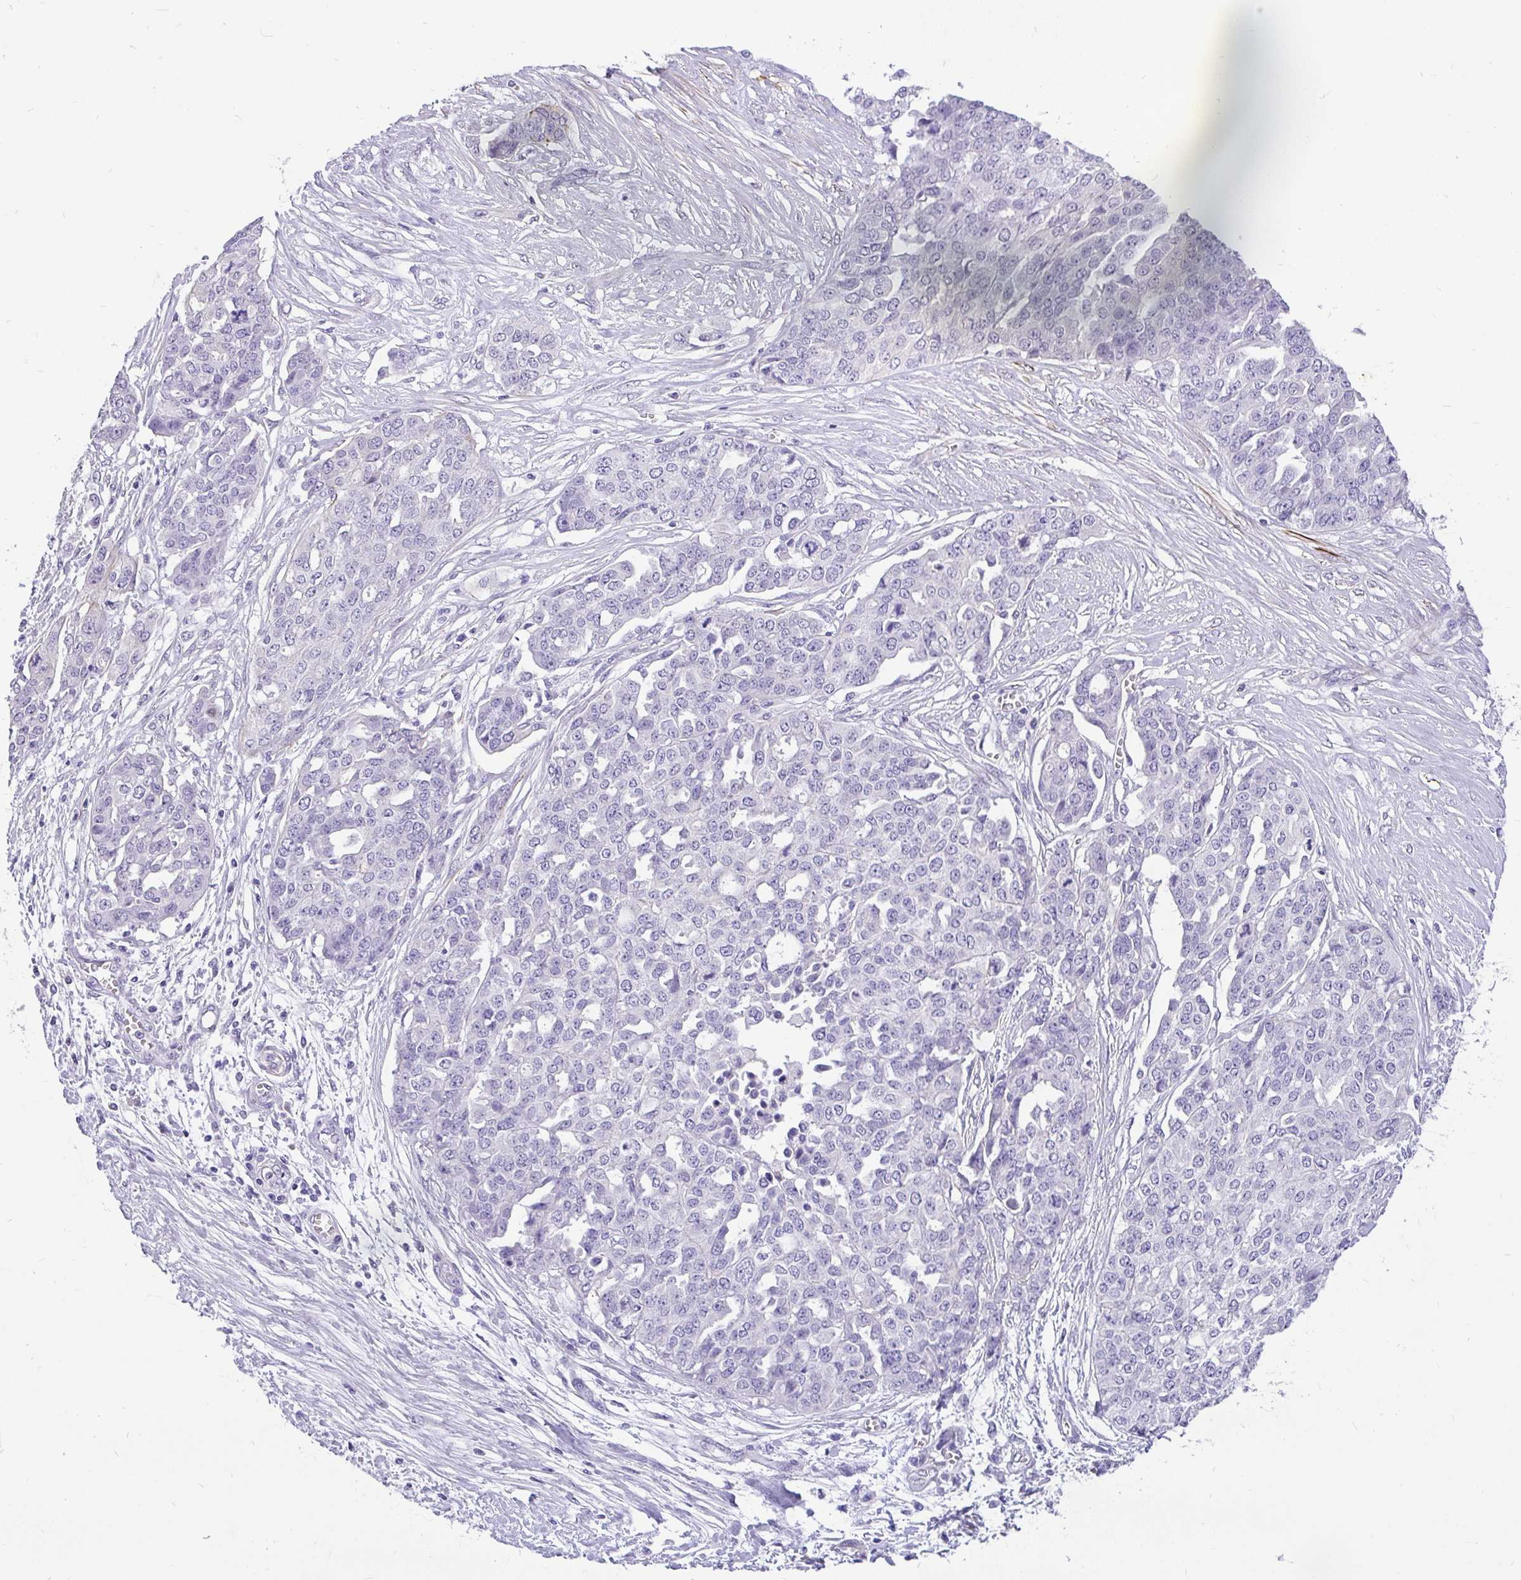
{"staining": {"intensity": "negative", "quantity": "none", "location": "none"}, "tissue": "ovarian cancer", "cell_type": "Tumor cells", "image_type": "cancer", "snomed": [{"axis": "morphology", "description": "Cystadenocarcinoma, serous, NOS"}, {"axis": "topography", "description": "Soft tissue"}, {"axis": "topography", "description": "Ovary"}], "caption": "A high-resolution micrograph shows immunohistochemistry (IHC) staining of ovarian serous cystadenocarcinoma, which reveals no significant expression in tumor cells.", "gene": "EML5", "patient": {"sex": "female", "age": 57}}